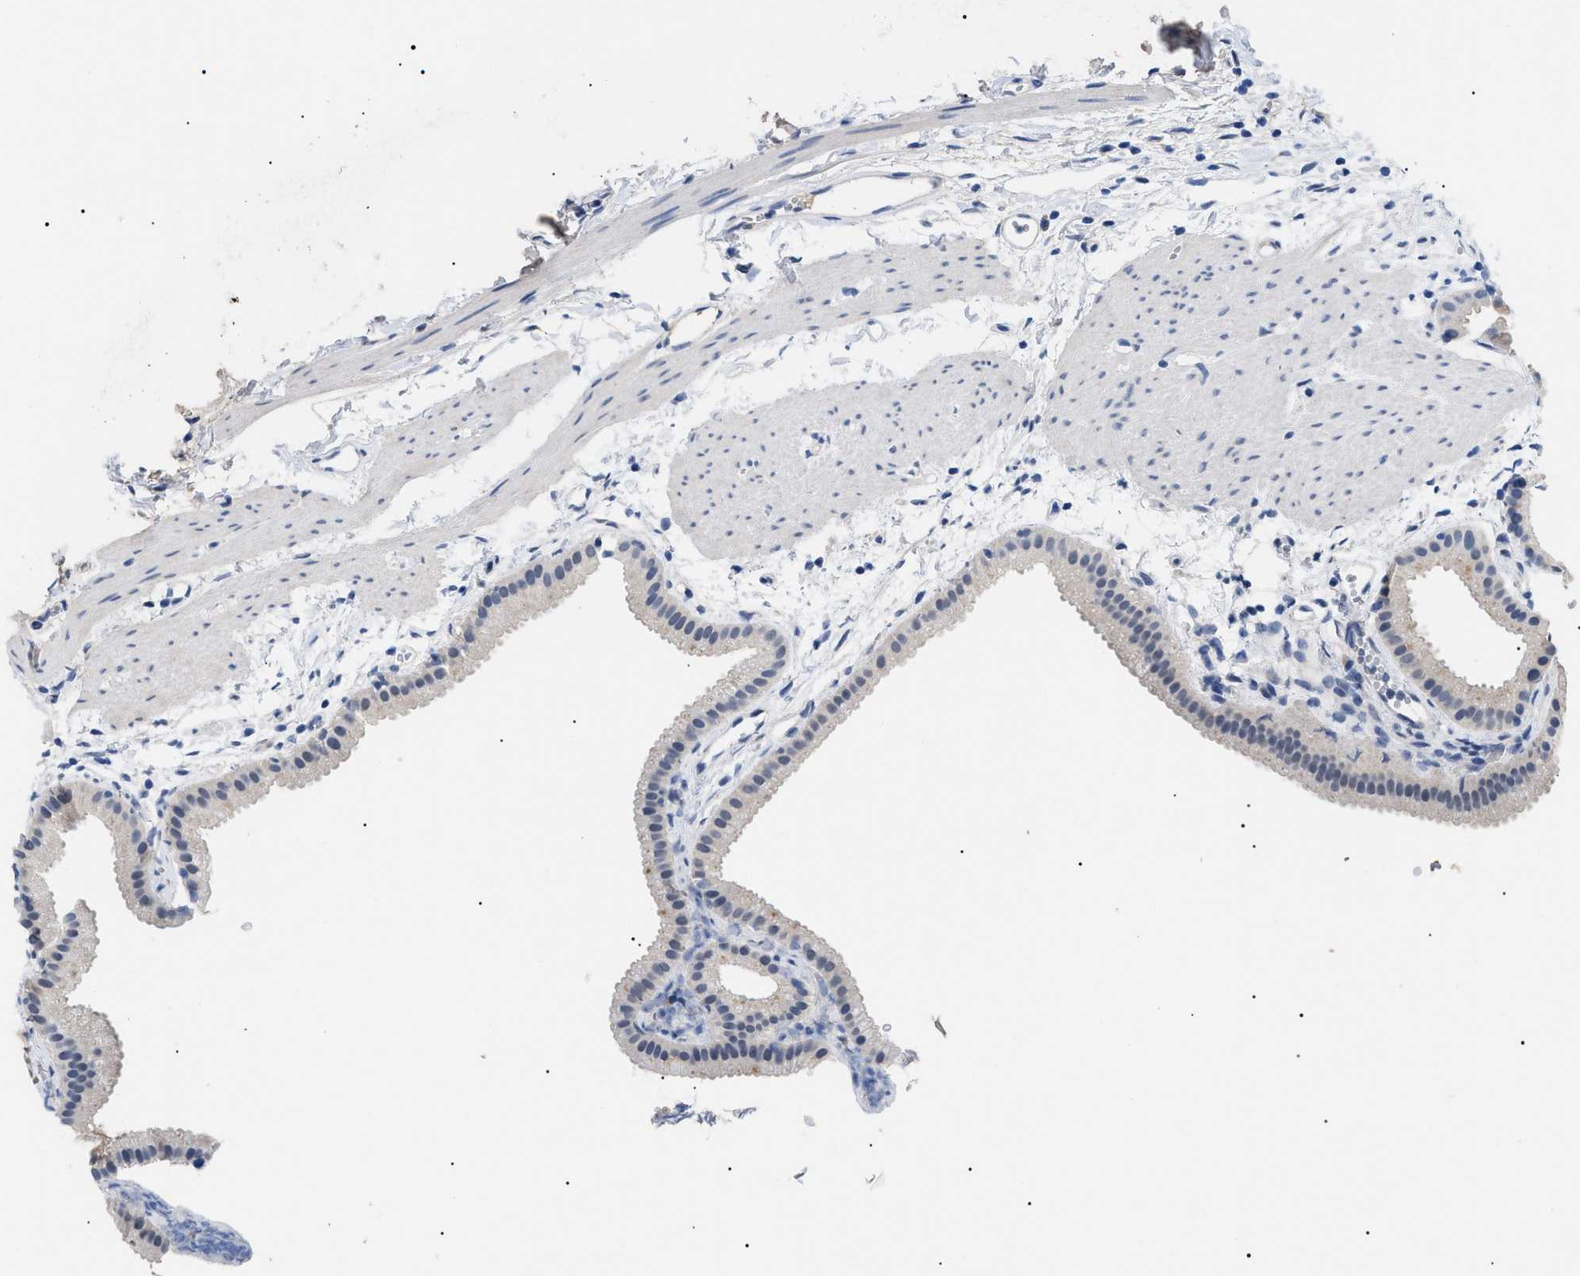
{"staining": {"intensity": "negative", "quantity": "none", "location": "none"}, "tissue": "gallbladder", "cell_type": "Glandular cells", "image_type": "normal", "snomed": [{"axis": "morphology", "description": "Normal tissue, NOS"}, {"axis": "topography", "description": "Gallbladder"}], "caption": "A high-resolution micrograph shows immunohistochemistry staining of normal gallbladder, which exhibits no significant positivity in glandular cells.", "gene": "PRRT2", "patient": {"sex": "female", "age": 64}}